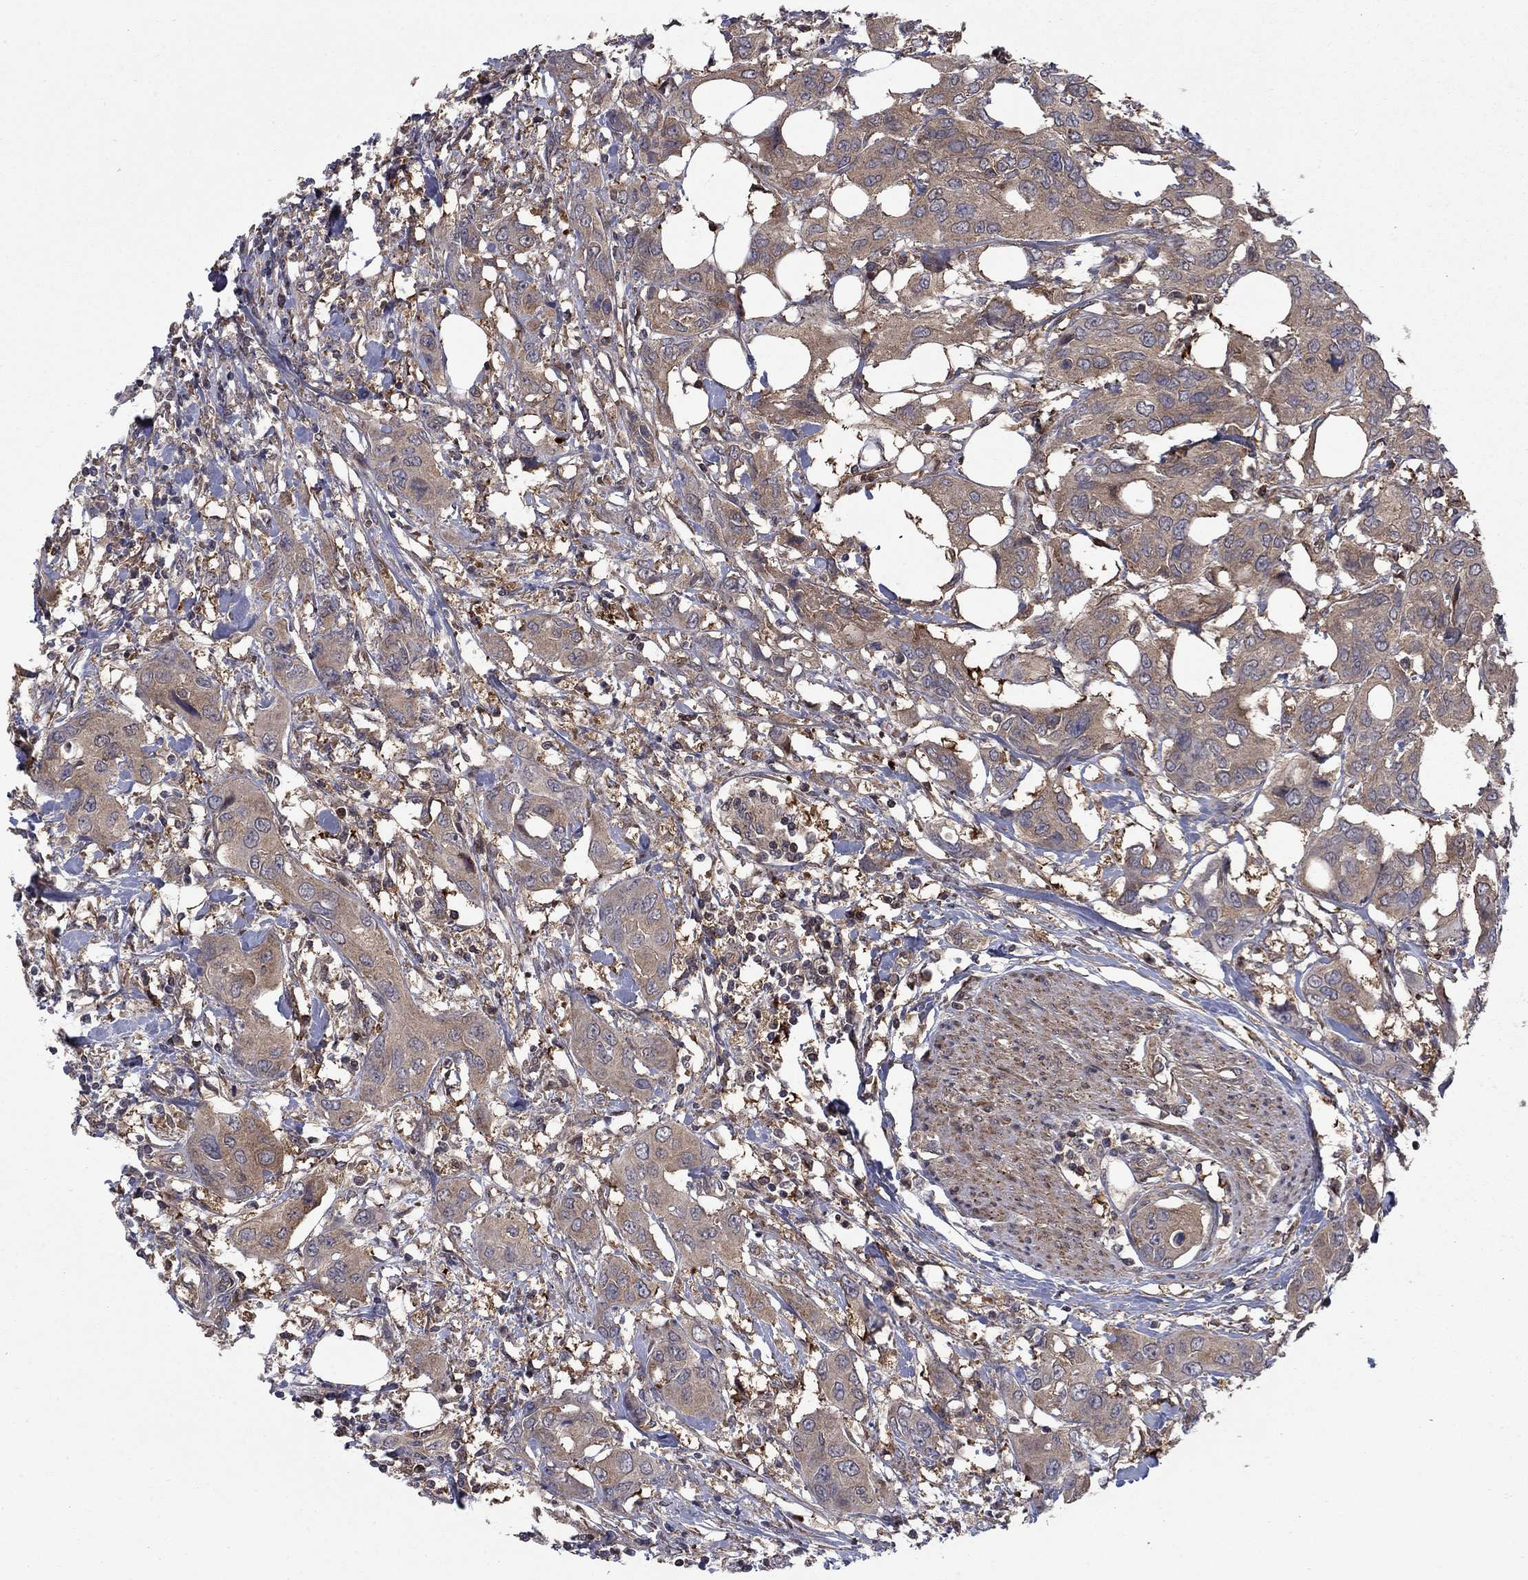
{"staining": {"intensity": "negative", "quantity": "none", "location": "none"}, "tissue": "urothelial cancer", "cell_type": "Tumor cells", "image_type": "cancer", "snomed": [{"axis": "morphology", "description": "Urothelial carcinoma, NOS"}, {"axis": "morphology", "description": "Urothelial carcinoma, High grade"}, {"axis": "topography", "description": "Urinary bladder"}], "caption": "Tumor cells show no significant expression in urothelial carcinoma (high-grade).", "gene": "HDAC4", "patient": {"sex": "male", "age": 63}}